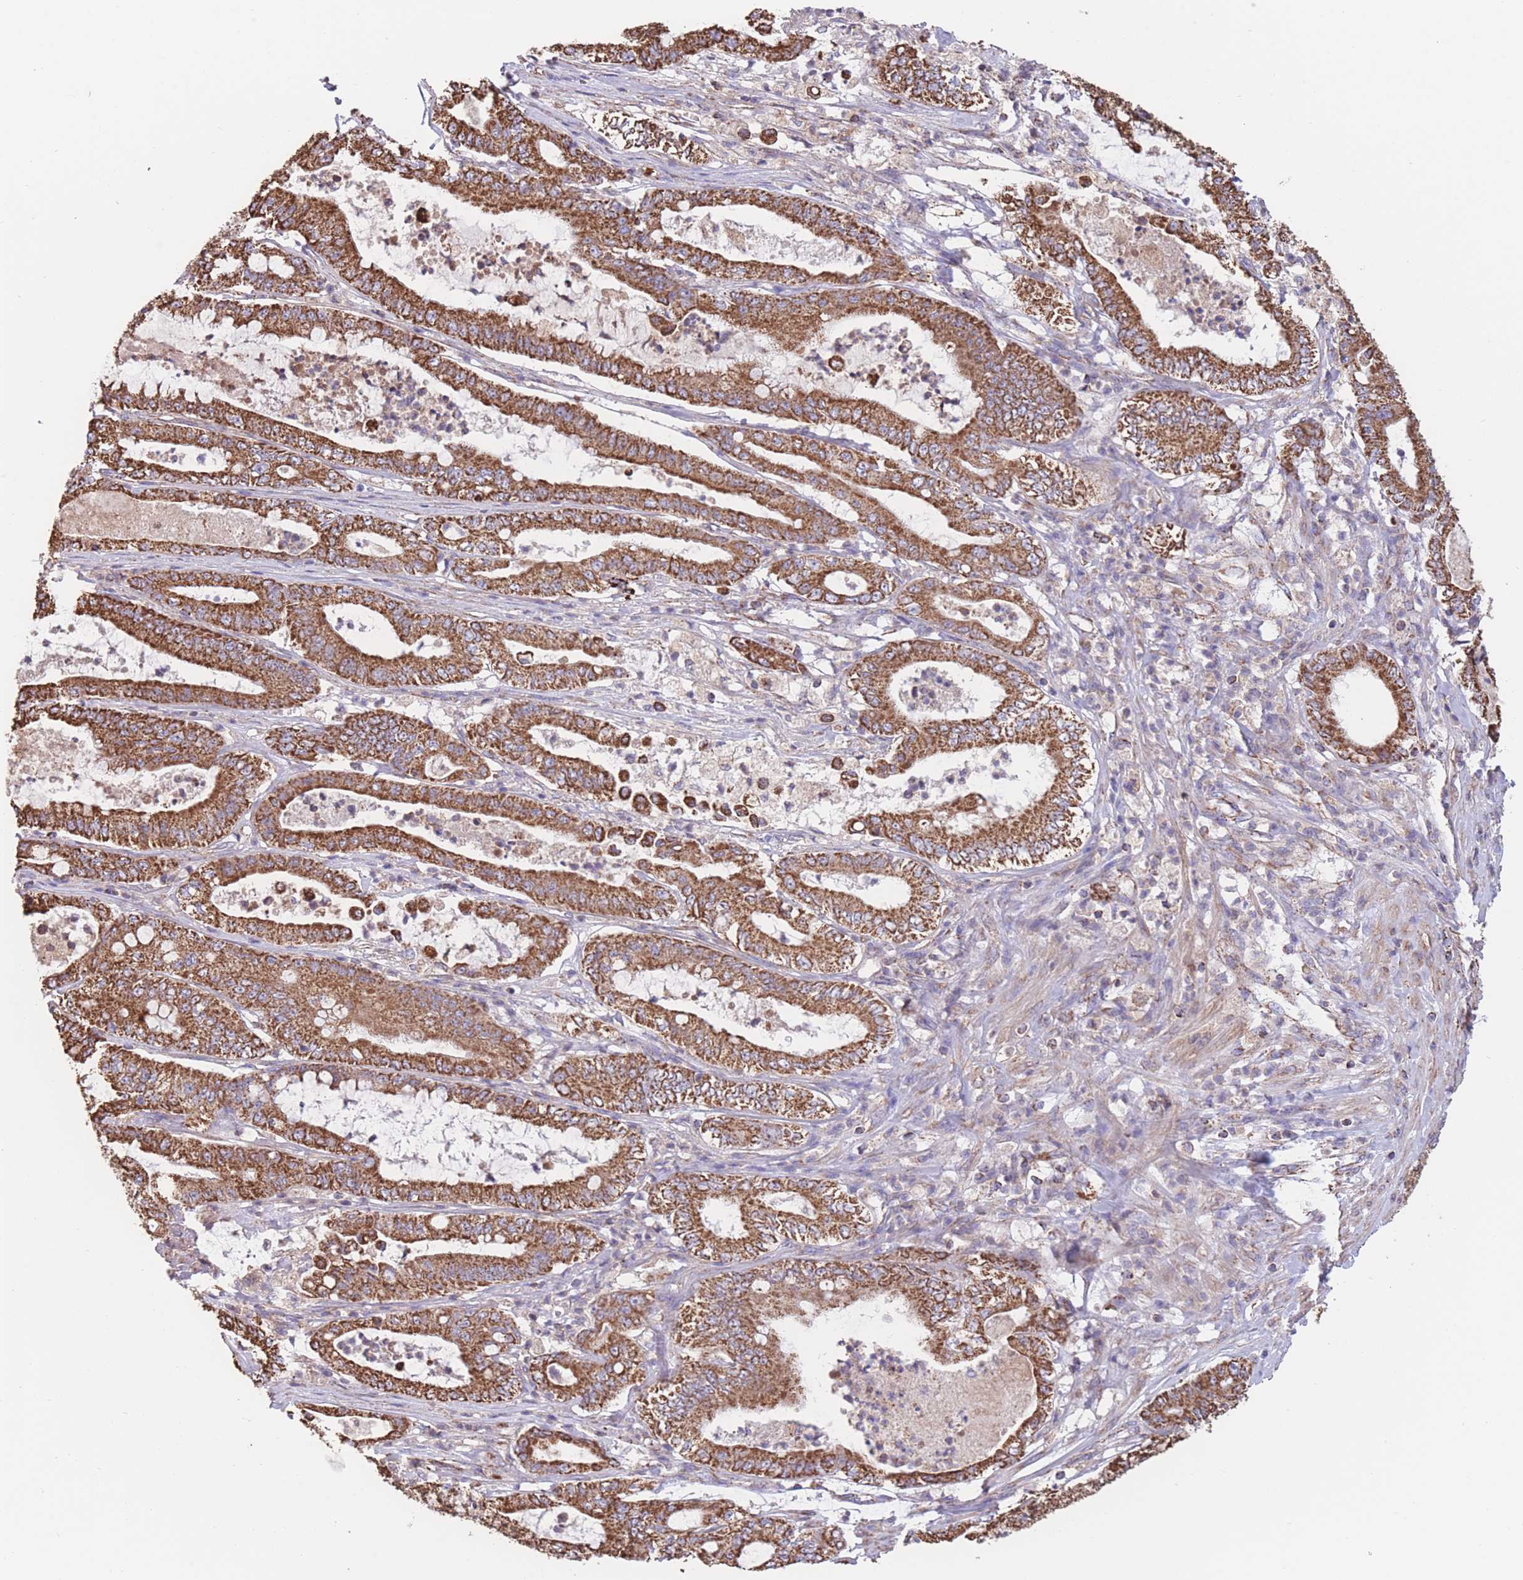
{"staining": {"intensity": "strong", "quantity": ">75%", "location": "cytoplasmic/membranous"}, "tissue": "pancreatic cancer", "cell_type": "Tumor cells", "image_type": "cancer", "snomed": [{"axis": "morphology", "description": "Adenocarcinoma, NOS"}, {"axis": "topography", "description": "Pancreas"}], "caption": "Adenocarcinoma (pancreatic) was stained to show a protein in brown. There is high levels of strong cytoplasmic/membranous staining in about >75% of tumor cells.", "gene": "FKBP8", "patient": {"sex": "male", "age": 71}}